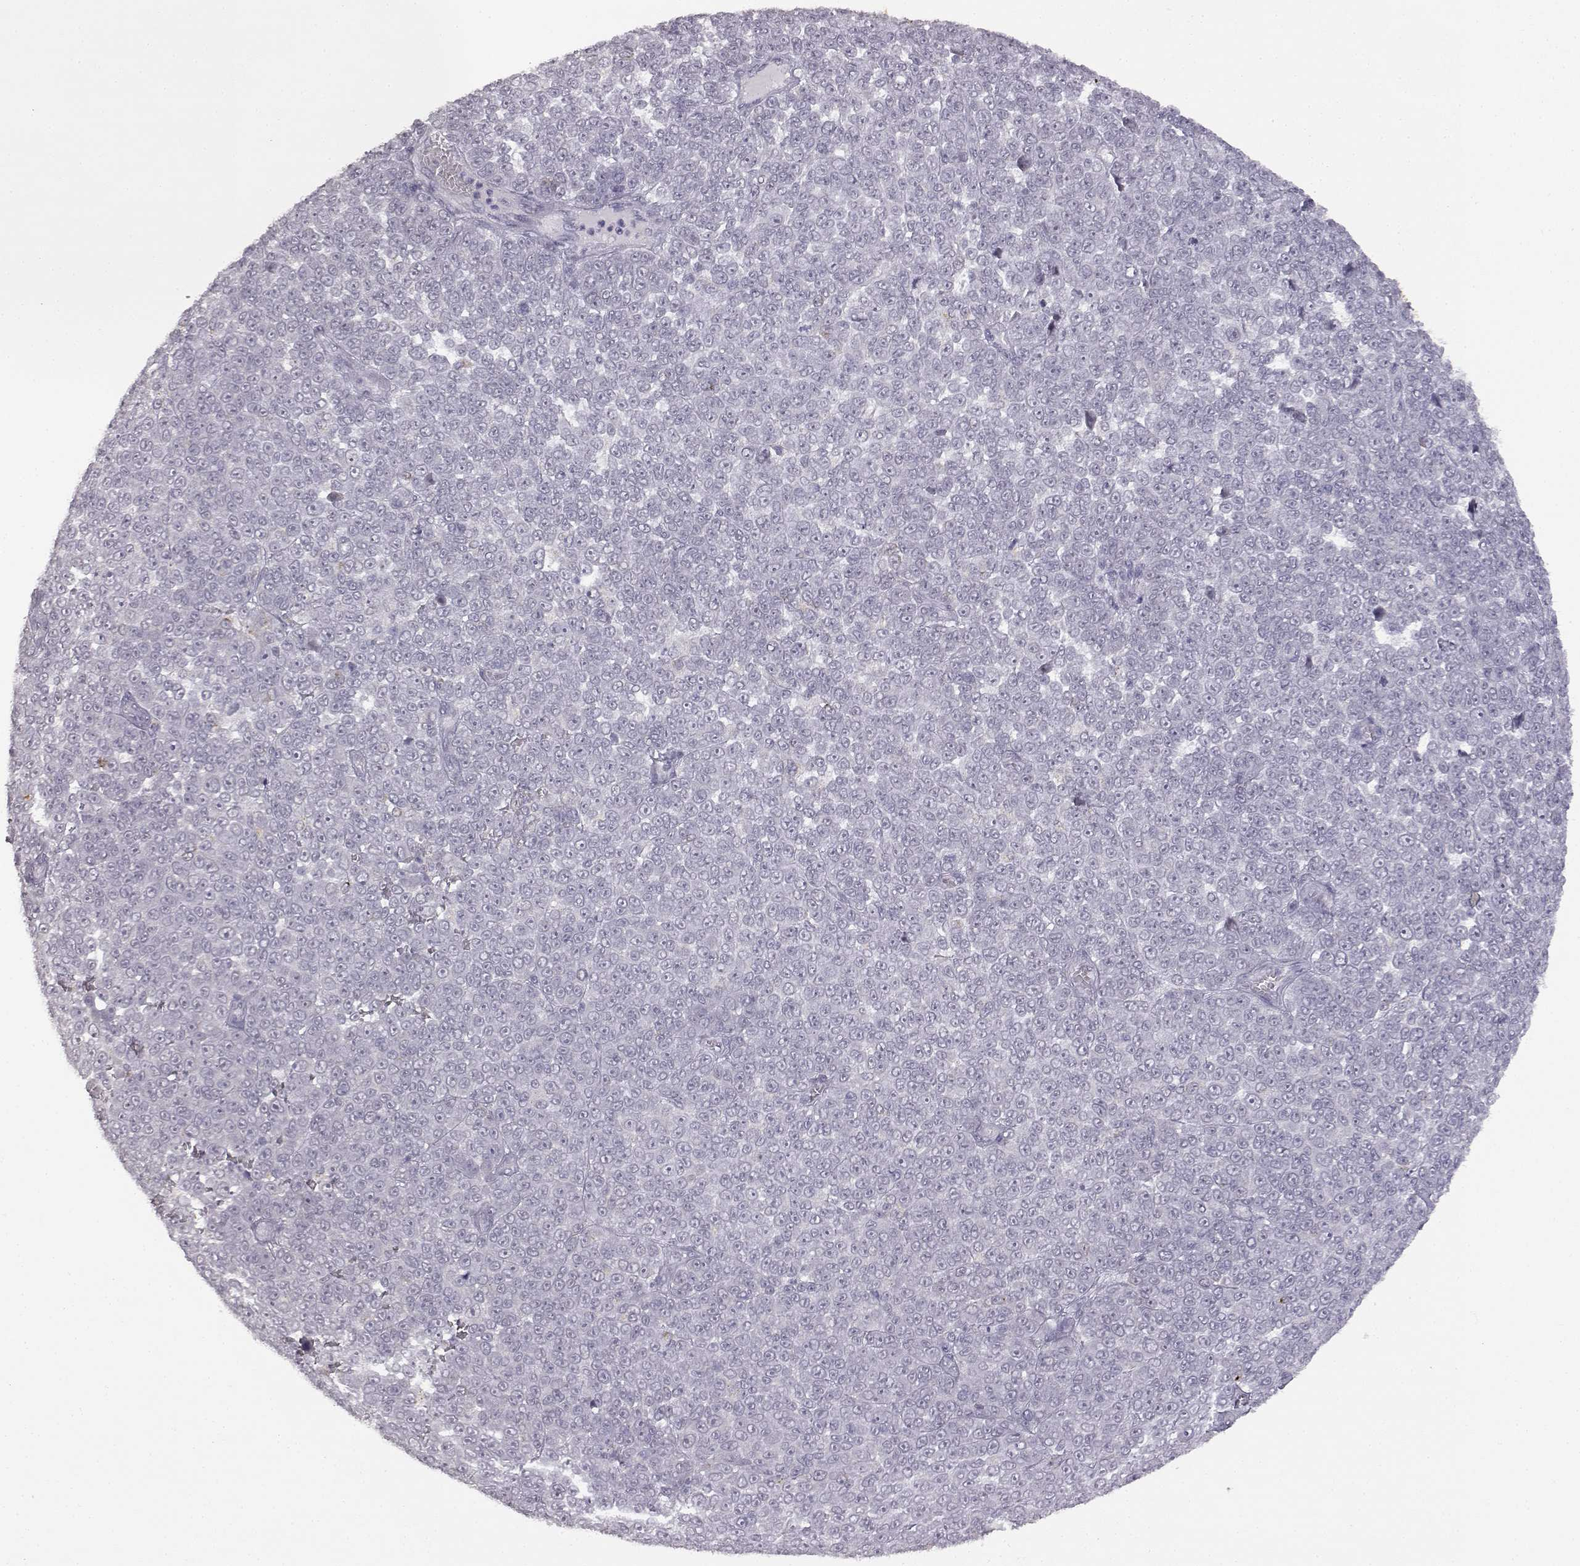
{"staining": {"intensity": "negative", "quantity": "none", "location": "none"}, "tissue": "melanoma", "cell_type": "Tumor cells", "image_type": "cancer", "snomed": [{"axis": "morphology", "description": "Malignant melanoma, NOS"}, {"axis": "topography", "description": "Skin"}], "caption": "Tumor cells are negative for brown protein staining in malignant melanoma.", "gene": "VGF", "patient": {"sex": "female", "age": 95}}